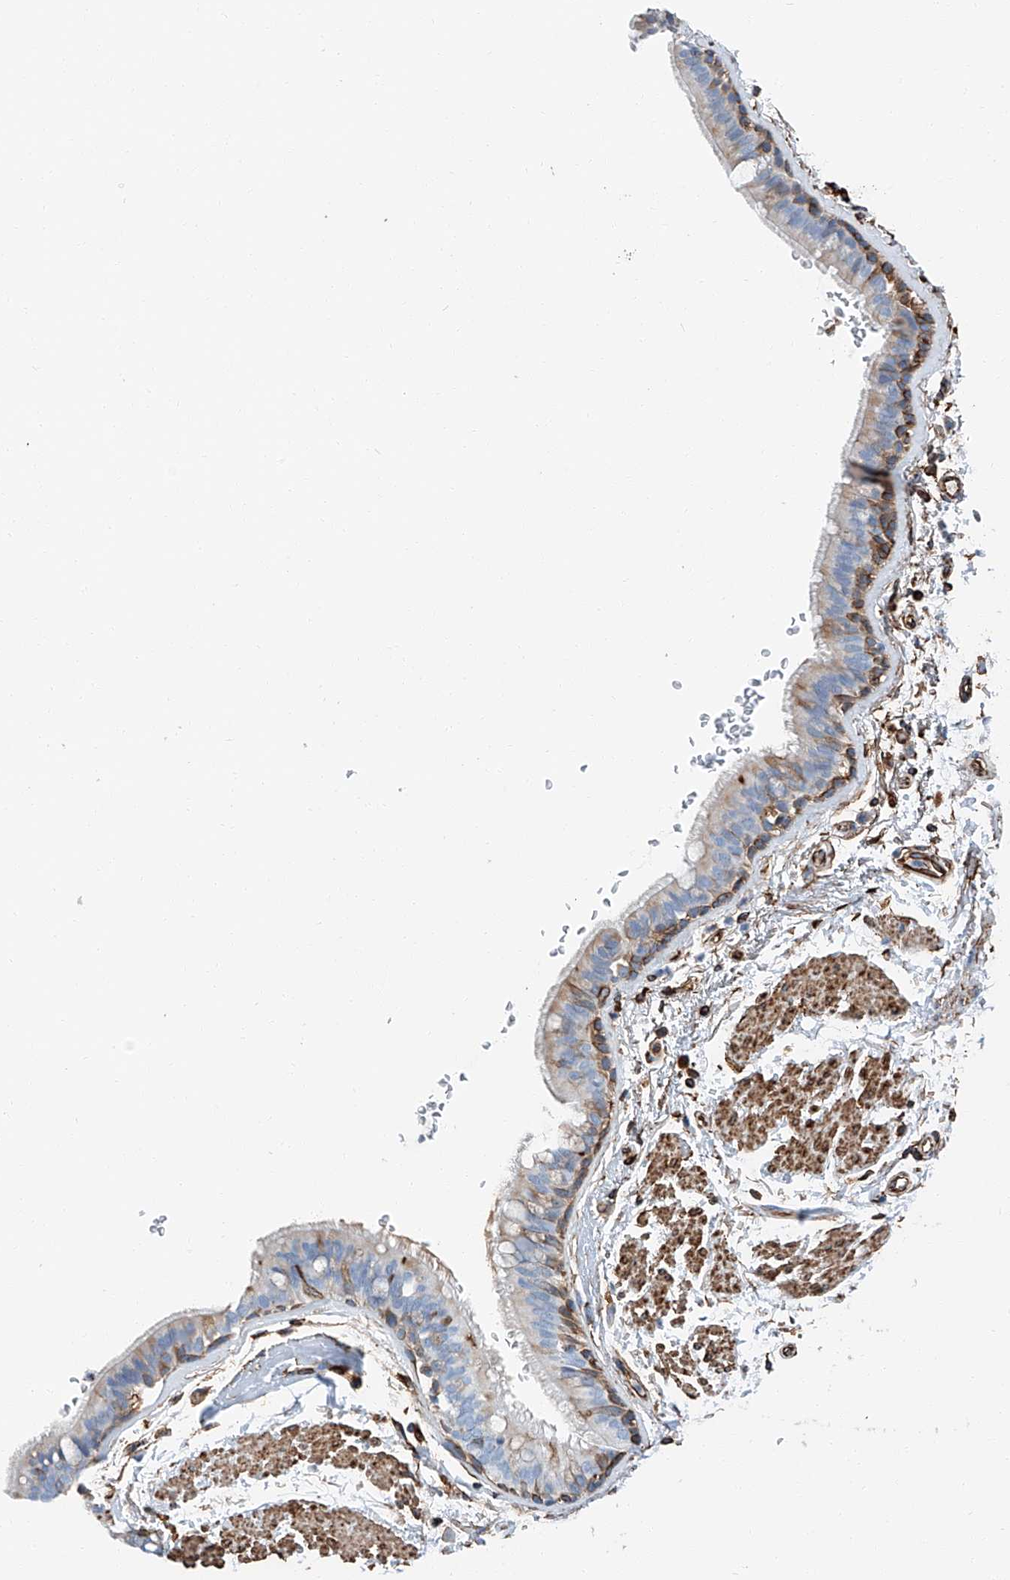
{"staining": {"intensity": "moderate", "quantity": "25%-75%", "location": "cytoplasmic/membranous"}, "tissue": "bronchus", "cell_type": "Respiratory epithelial cells", "image_type": "normal", "snomed": [{"axis": "morphology", "description": "Normal tissue, NOS"}, {"axis": "topography", "description": "Lymph node"}, {"axis": "topography", "description": "Bronchus"}], "caption": "Protein staining displays moderate cytoplasmic/membranous positivity in about 25%-75% of respiratory epithelial cells in normal bronchus. (DAB = brown stain, brightfield microscopy at high magnification).", "gene": "ZNF804A", "patient": {"sex": "female", "age": 70}}